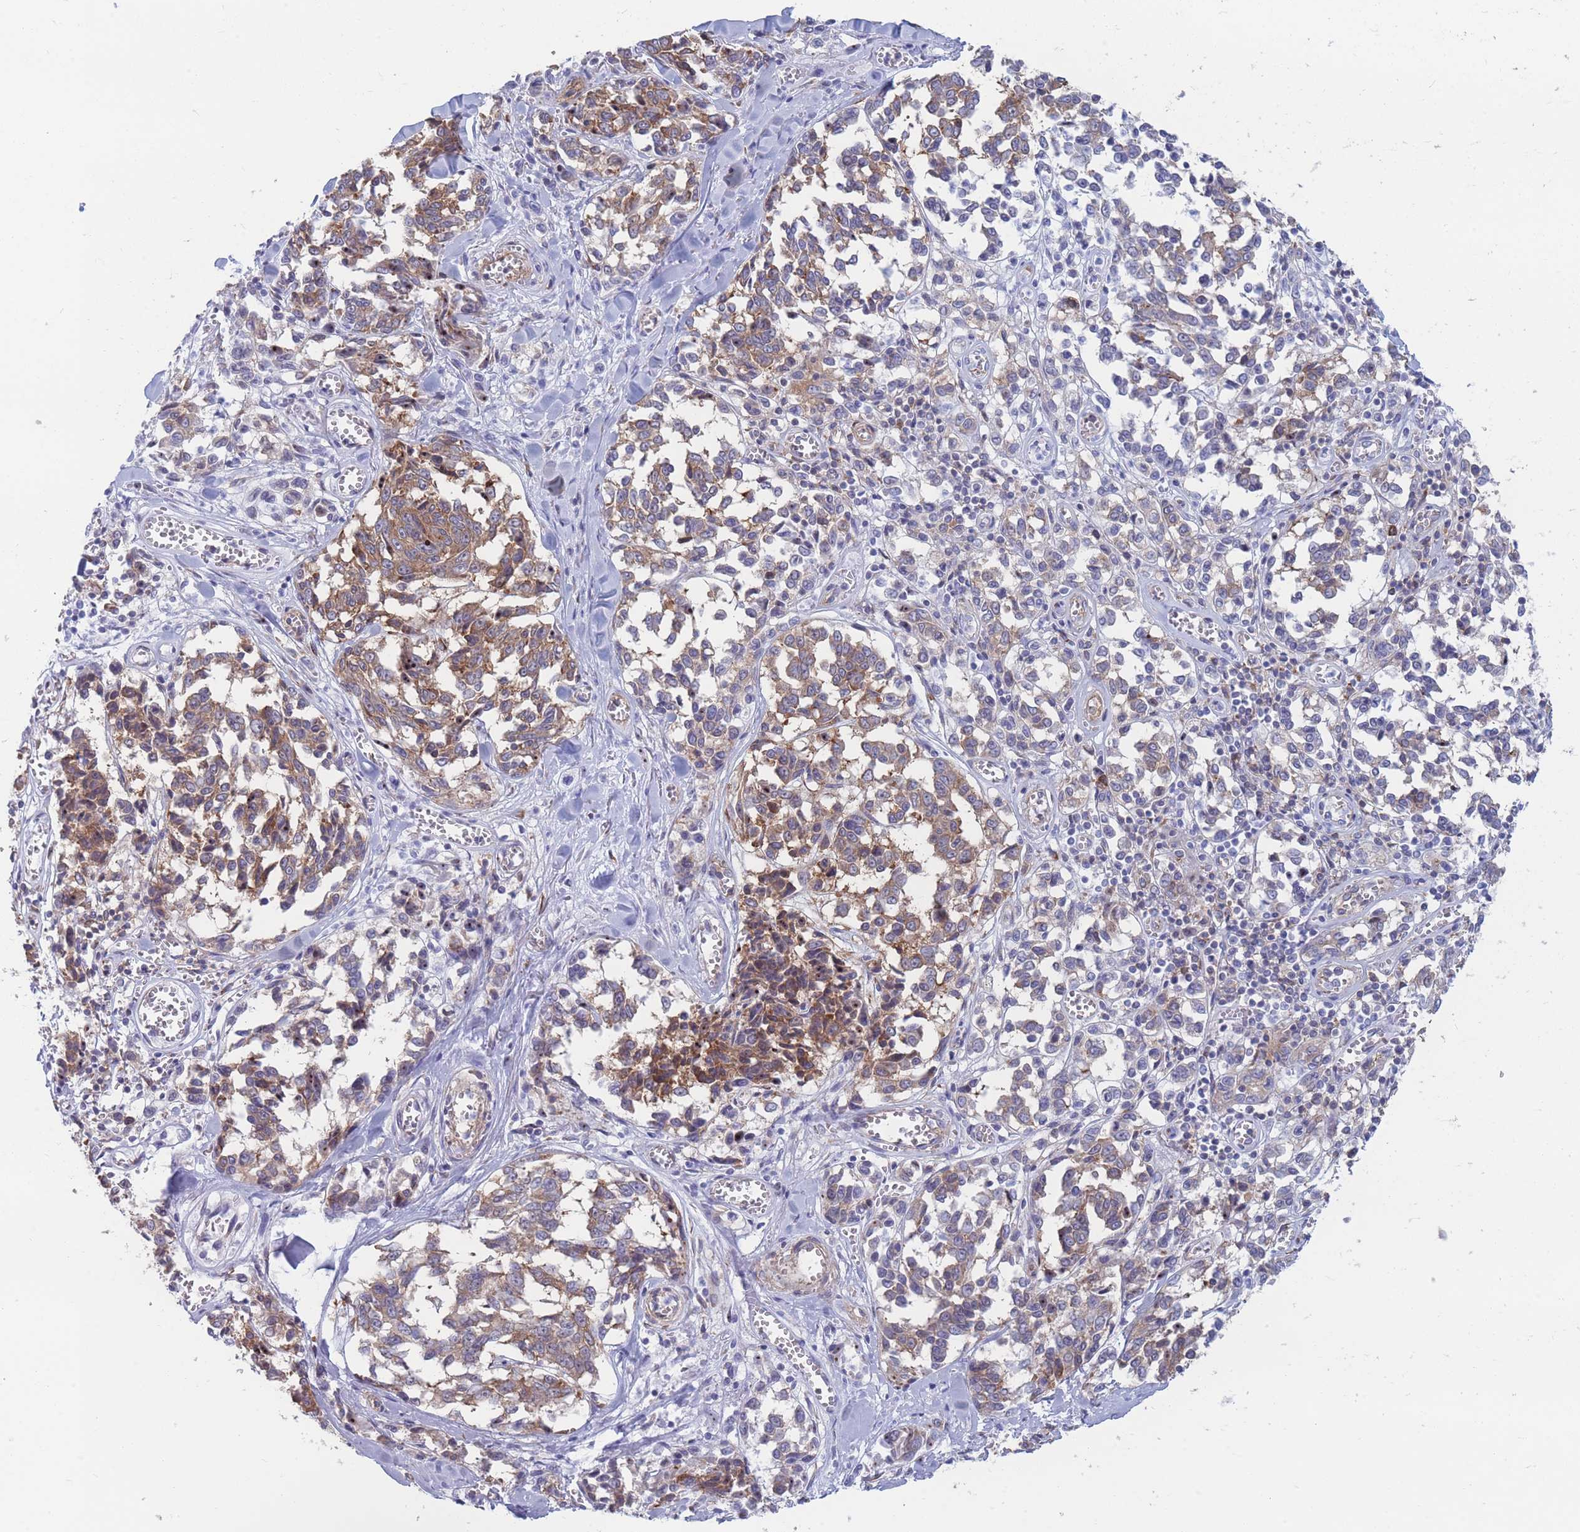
{"staining": {"intensity": "moderate", "quantity": ">75%", "location": "cytoplasmic/membranous"}, "tissue": "melanoma", "cell_type": "Tumor cells", "image_type": "cancer", "snomed": [{"axis": "morphology", "description": "Malignant melanoma, NOS"}, {"axis": "topography", "description": "Skin"}], "caption": "The image shows immunohistochemical staining of melanoma. There is moderate cytoplasmic/membranous expression is present in approximately >75% of tumor cells. (brown staining indicates protein expression, while blue staining denotes nuclei).", "gene": "RPL8", "patient": {"sex": "female", "age": 64}}